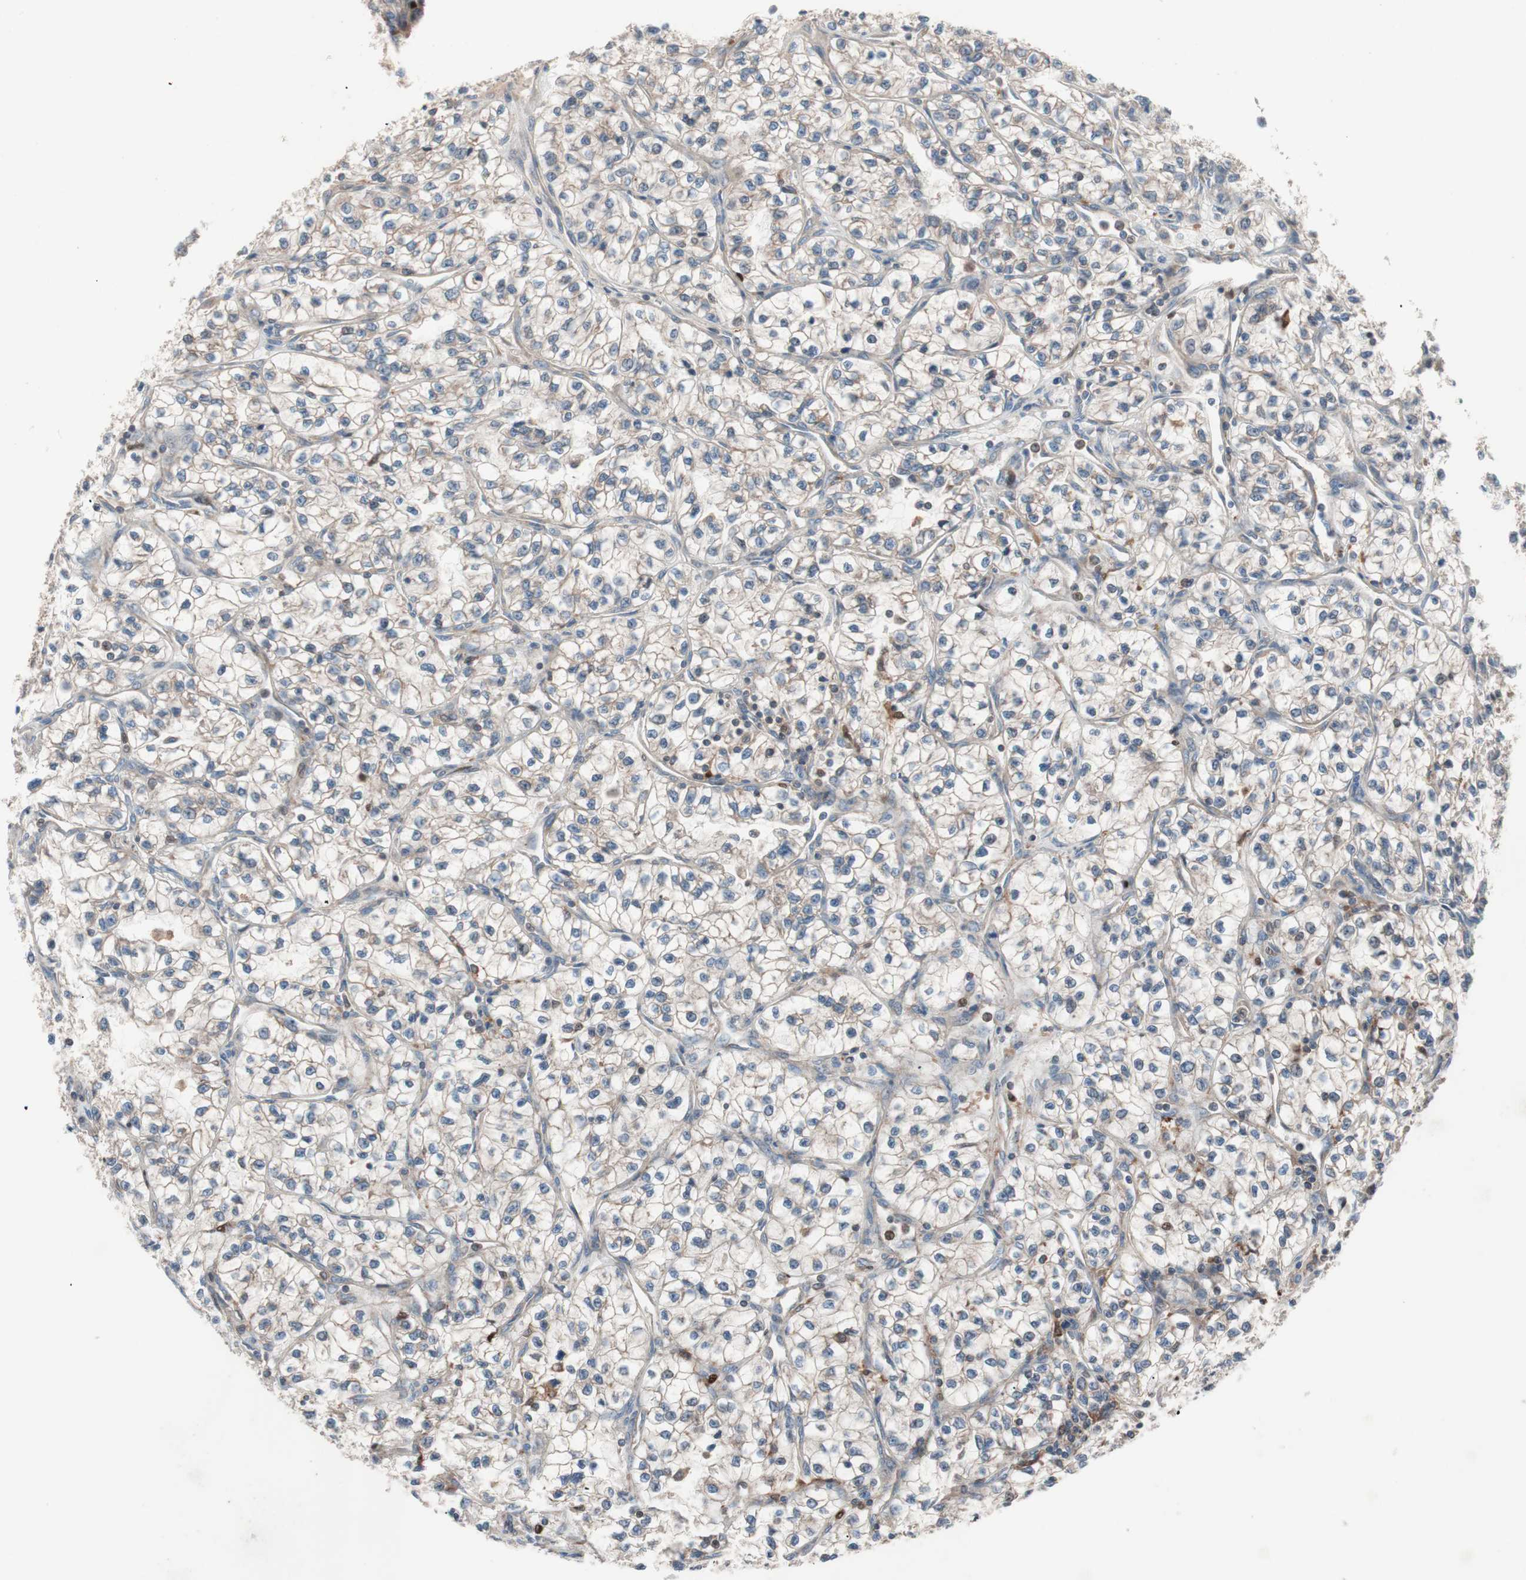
{"staining": {"intensity": "weak", "quantity": "25%-75%", "location": "cytoplasmic/membranous"}, "tissue": "renal cancer", "cell_type": "Tumor cells", "image_type": "cancer", "snomed": [{"axis": "morphology", "description": "Adenocarcinoma, NOS"}, {"axis": "topography", "description": "Kidney"}], "caption": "Brown immunohistochemical staining in human renal cancer shows weak cytoplasmic/membranous expression in approximately 25%-75% of tumor cells. The staining was performed using DAB (3,3'-diaminobenzidine) to visualize the protein expression in brown, while the nuclei were stained in blue with hematoxylin (Magnification: 20x).", "gene": "FAAH", "patient": {"sex": "female", "age": 57}}